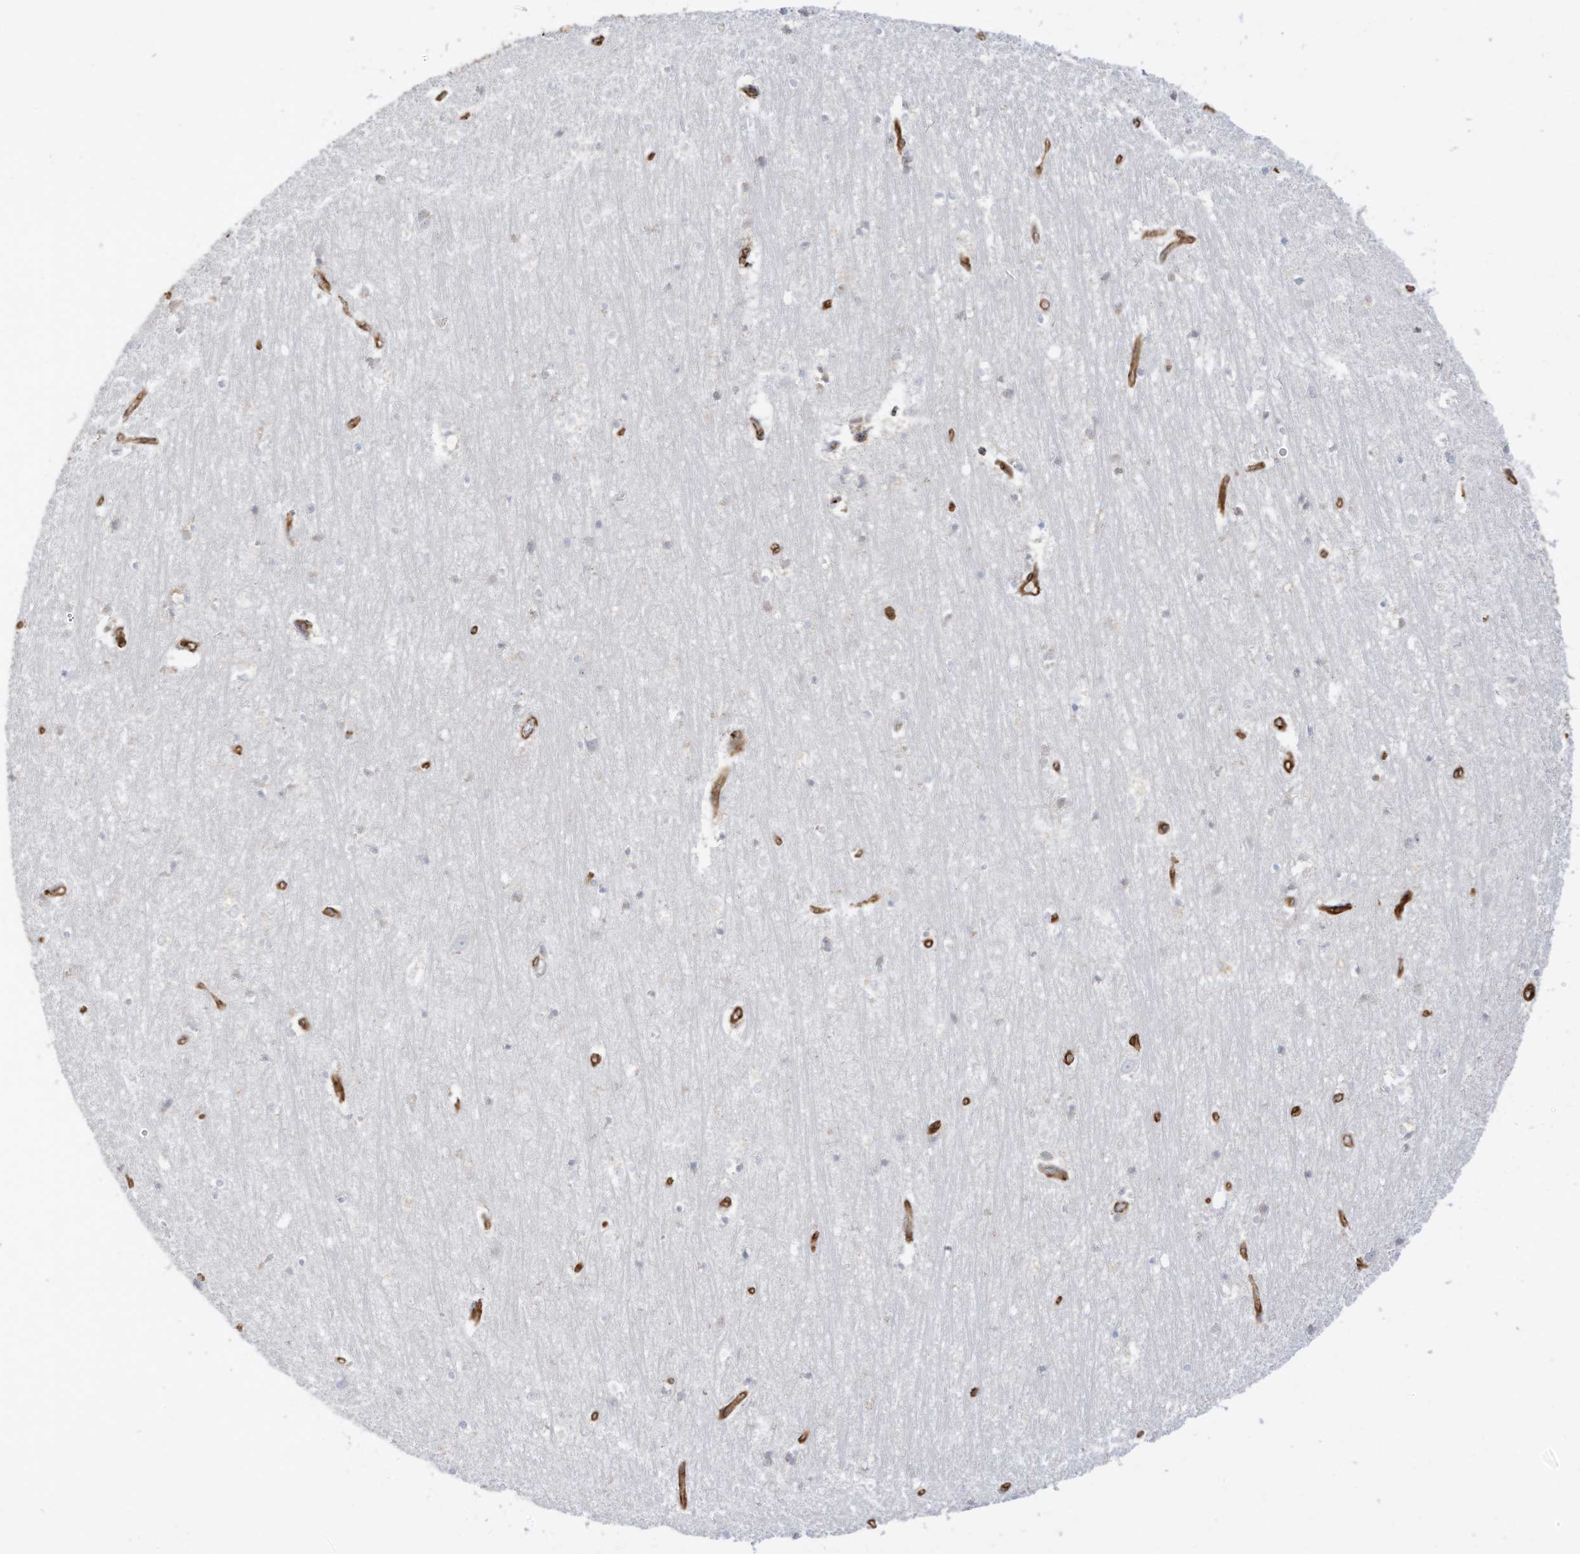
{"staining": {"intensity": "negative", "quantity": "none", "location": "none"}, "tissue": "hippocampus", "cell_type": "Glial cells", "image_type": "normal", "snomed": [{"axis": "morphology", "description": "Normal tissue, NOS"}, {"axis": "topography", "description": "Hippocampus"}], "caption": "This photomicrograph is of unremarkable hippocampus stained with IHC to label a protein in brown with the nuclei are counter-stained blue. There is no expression in glial cells. (DAB immunohistochemistry visualized using brightfield microscopy, high magnification).", "gene": "ABCB7", "patient": {"sex": "female", "age": 64}}